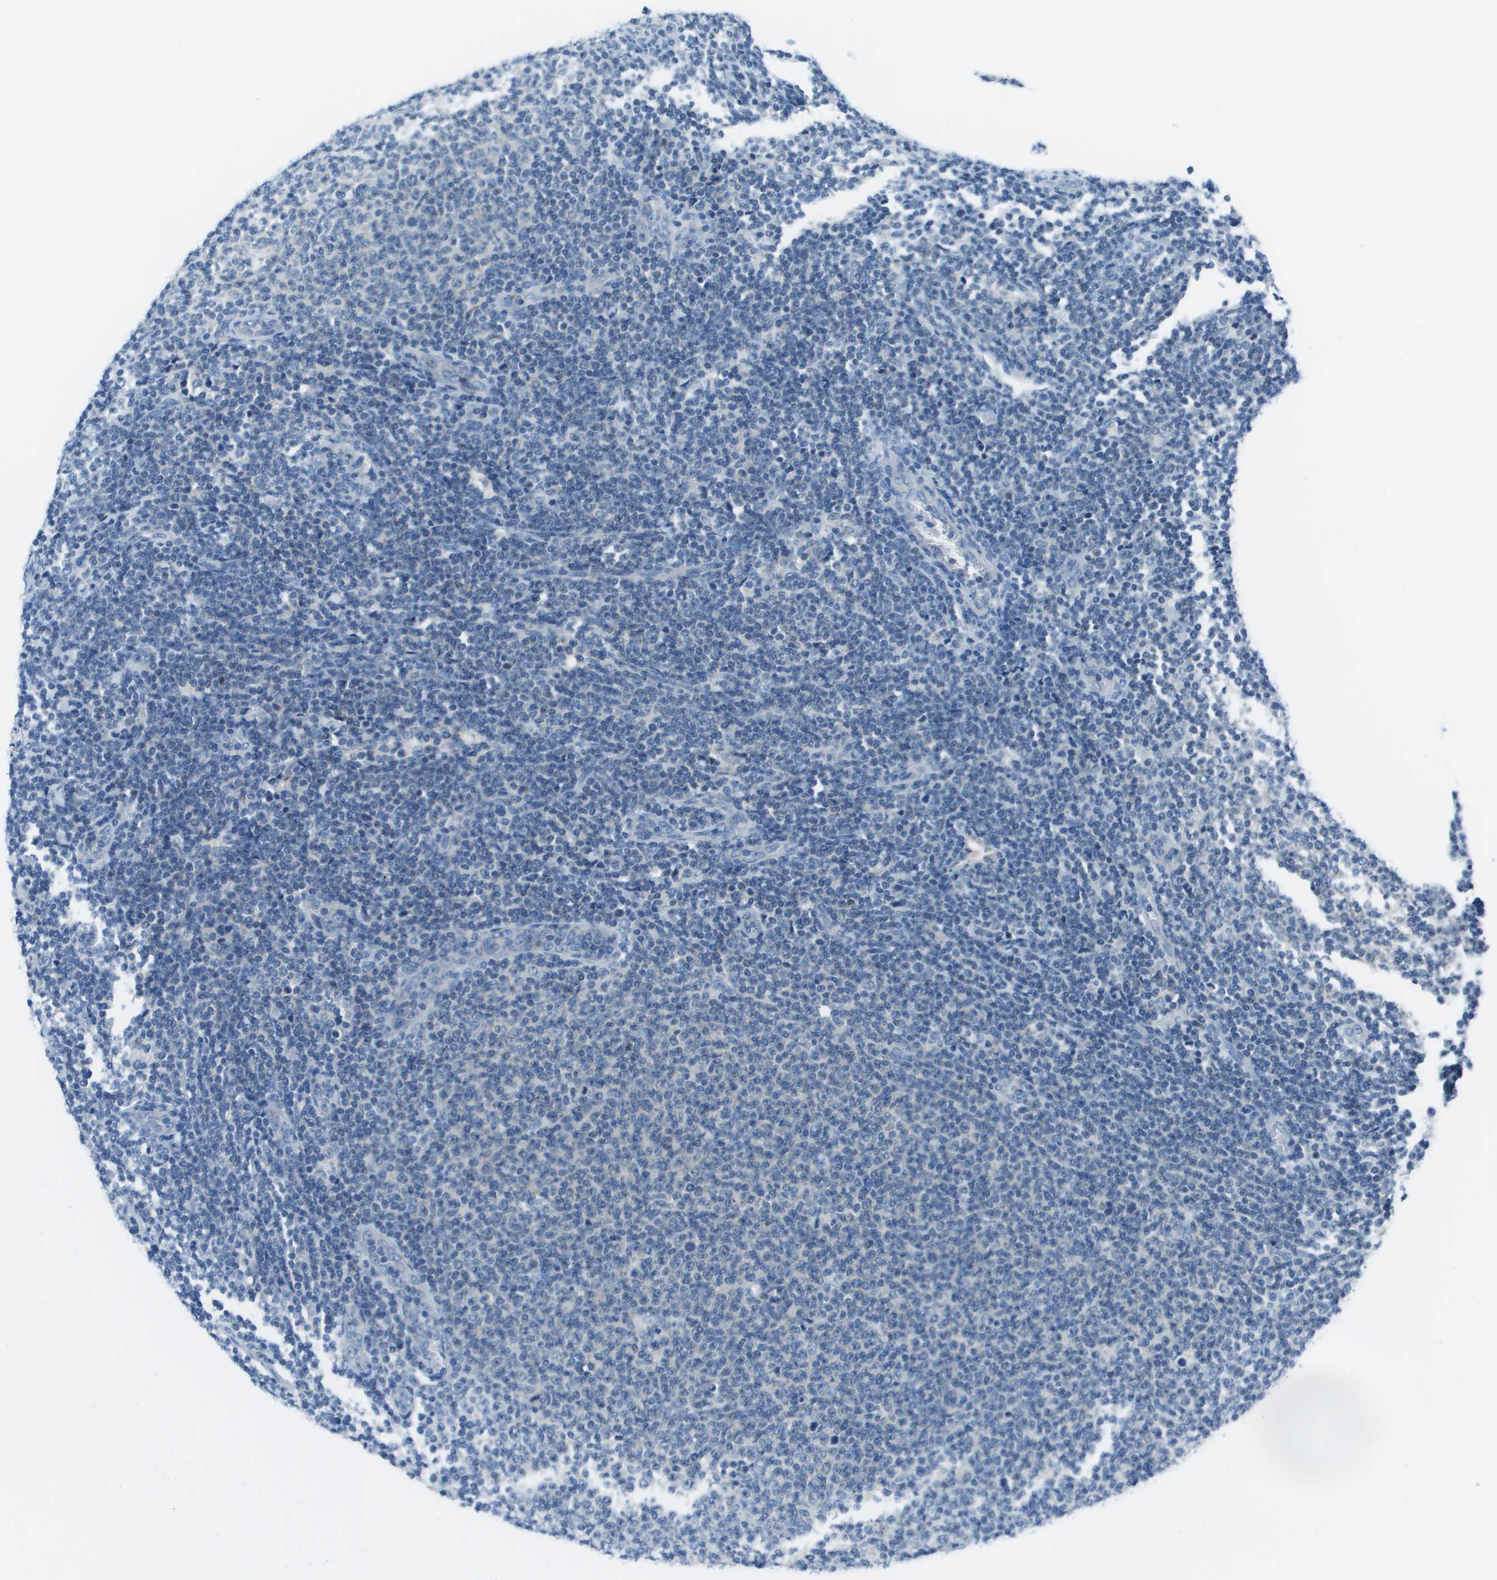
{"staining": {"intensity": "negative", "quantity": "none", "location": "none"}, "tissue": "lymphoma", "cell_type": "Tumor cells", "image_type": "cancer", "snomed": [{"axis": "morphology", "description": "Malignant lymphoma, non-Hodgkin's type, Low grade"}, {"axis": "topography", "description": "Lymph node"}], "caption": "A histopathology image of low-grade malignant lymphoma, non-Hodgkin's type stained for a protein reveals no brown staining in tumor cells.", "gene": "STIP1", "patient": {"sex": "male", "age": 66}}